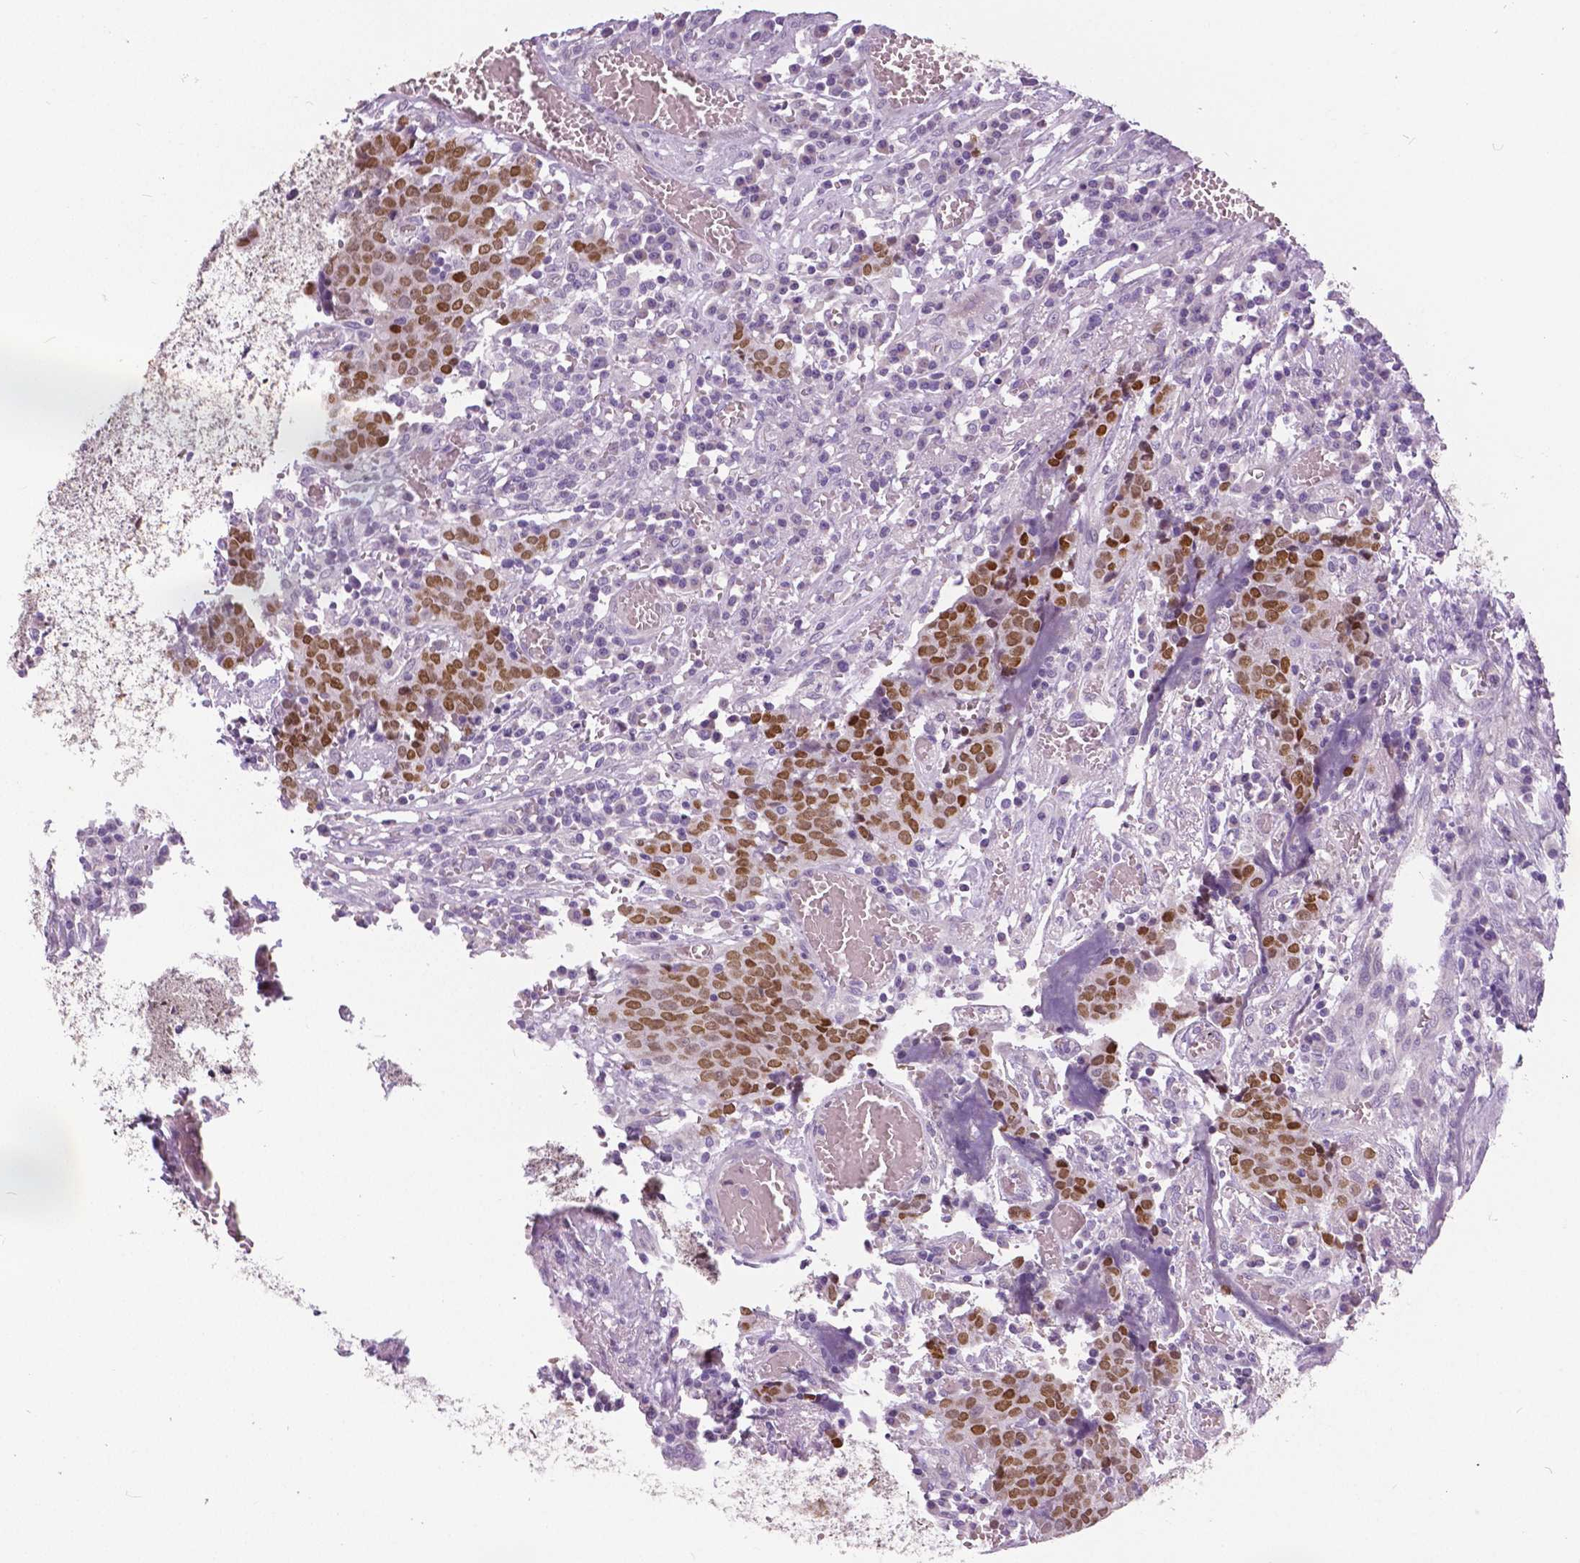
{"staining": {"intensity": "moderate", "quantity": ">75%", "location": "nuclear"}, "tissue": "prostate cancer", "cell_type": "Tumor cells", "image_type": "cancer", "snomed": [{"axis": "morphology", "description": "Adenocarcinoma, High grade"}, {"axis": "topography", "description": "Prostate and seminal vesicle, NOS"}], "caption": "Brown immunohistochemical staining in human prostate cancer displays moderate nuclear staining in approximately >75% of tumor cells.", "gene": "FOXA1", "patient": {"sex": "male", "age": 60}}